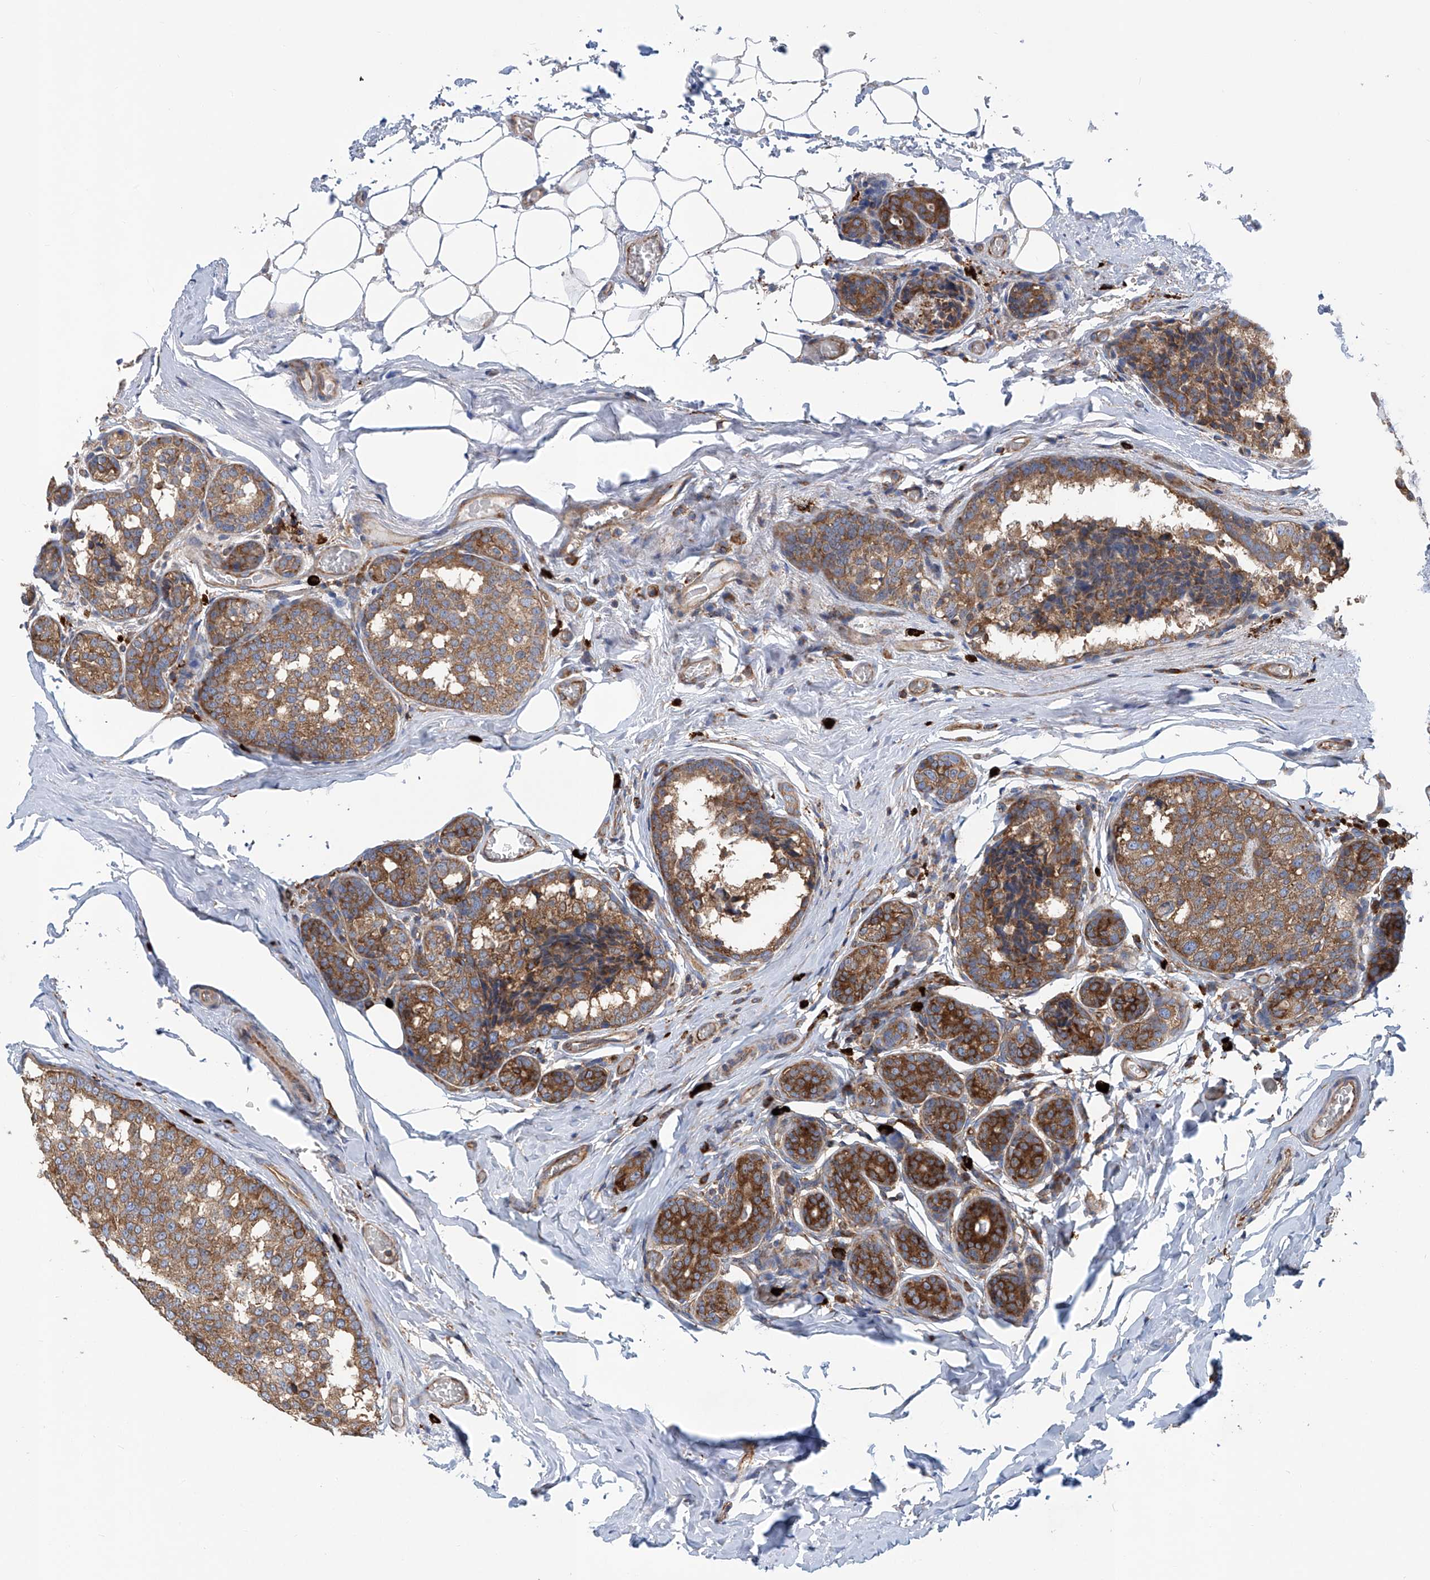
{"staining": {"intensity": "moderate", "quantity": ">75%", "location": "cytoplasmic/membranous"}, "tissue": "breast cancer", "cell_type": "Tumor cells", "image_type": "cancer", "snomed": [{"axis": "morphology", "description": "Normal tissue, NOS"}, {"axis": "morphology", "description": "Duct carcinoma"}, {"axis": "topography", "description": "Breast"}], "caption": "Immunohistochemistry (IHC) micrograph of intraductal carcinoma (breast) stained for a protein (brown), which shows medium levels of moderate cytoplasmic/membranous expression in approximately >75% of tumor cells.", "gene": "SENP2", "patient": {"sex": "female", "age": 43}}